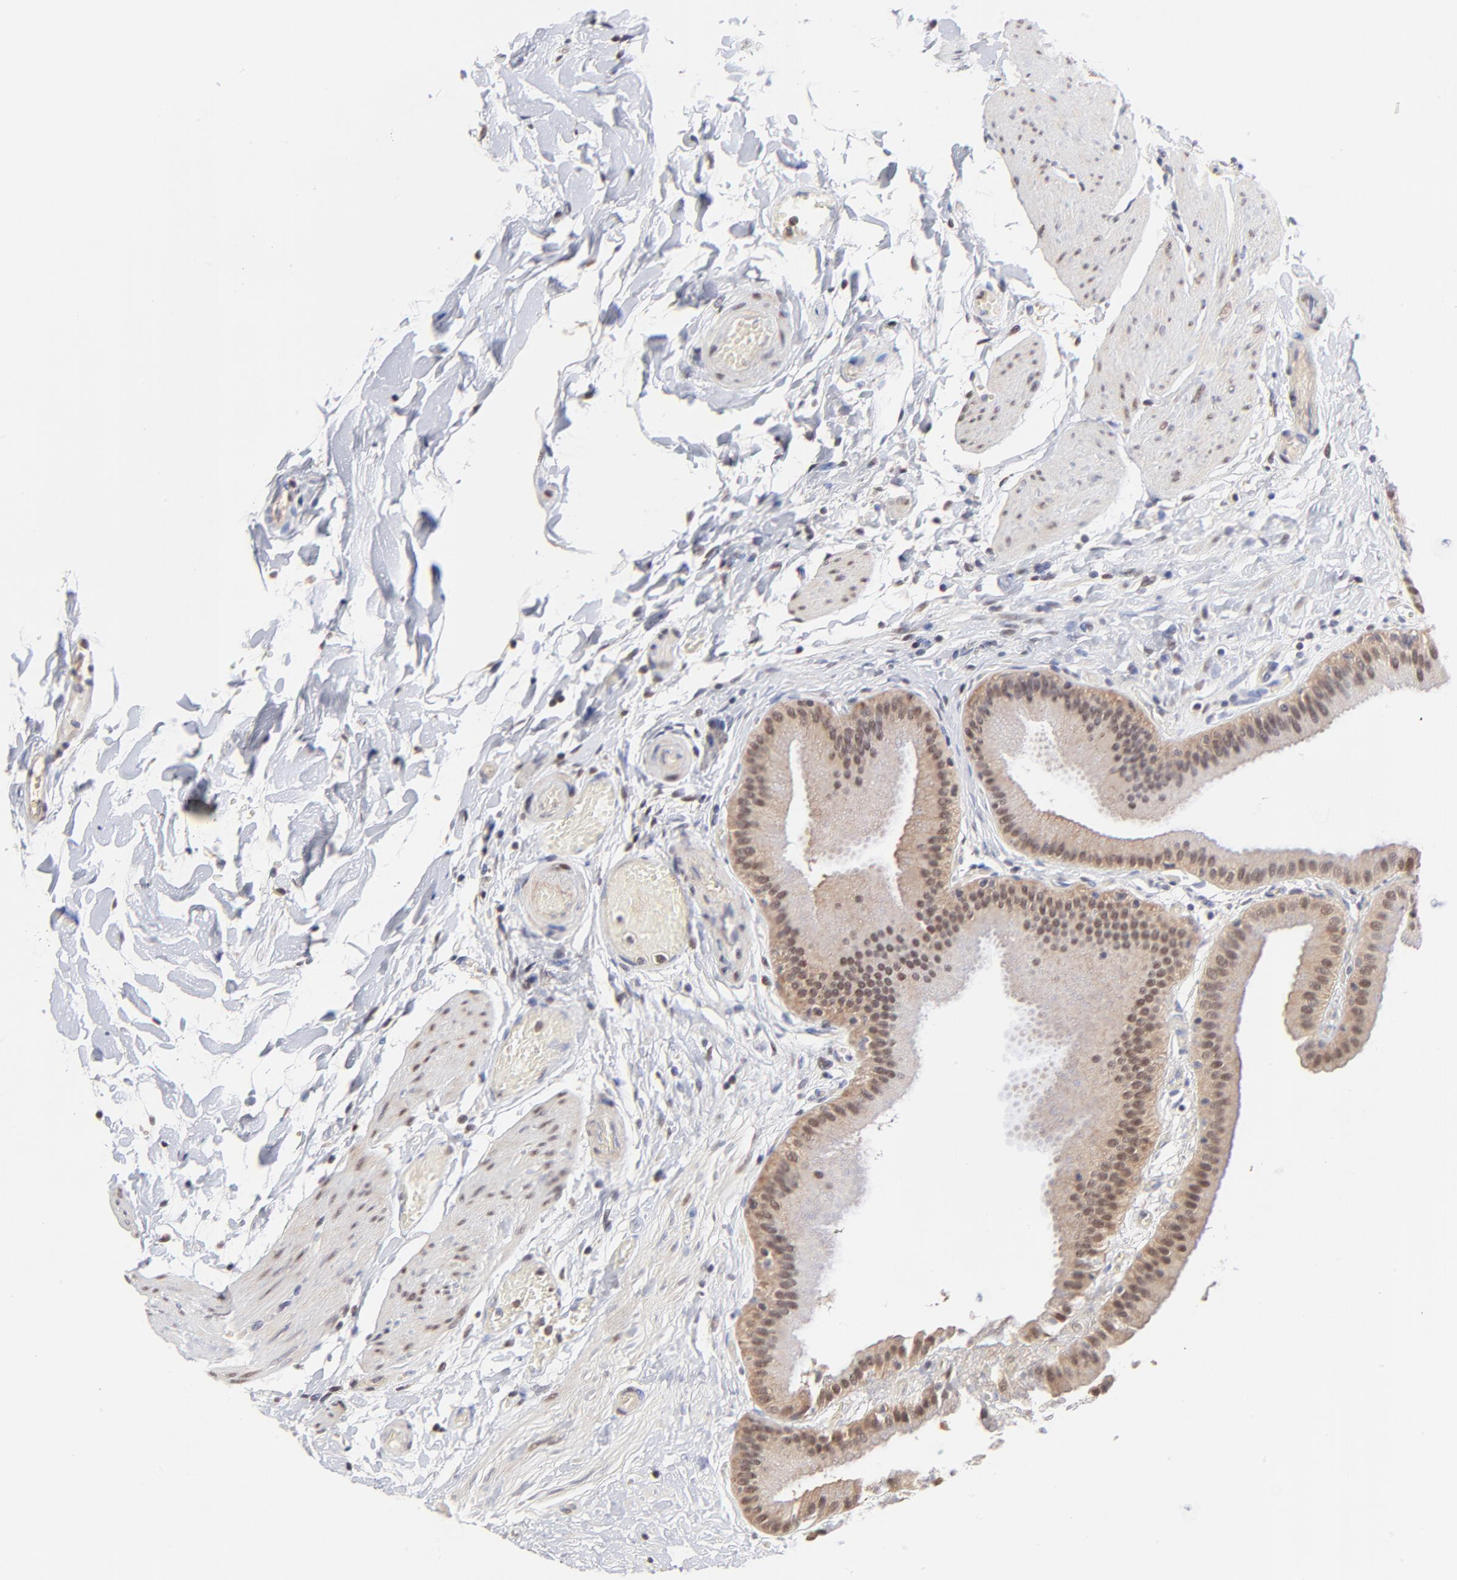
{"staining": {"intensity": "moderate", "quantity": ">75%", "location": "nuclear"}, "tissue": "gallbladder", "cell_type": "Glandular cells", "image_type": "normal", "snomed": [{"axis": "morphology", "description": "Normal tissue, NOS"}, {"axis": "topography", "description": "Gallbladder"}], "caption": "Normal gallbladder exhibits moderate nuclear expression in about >75% of glandular cells.", "gene": "PSMC4", "patient": {"sex": "female", "age": 63}}